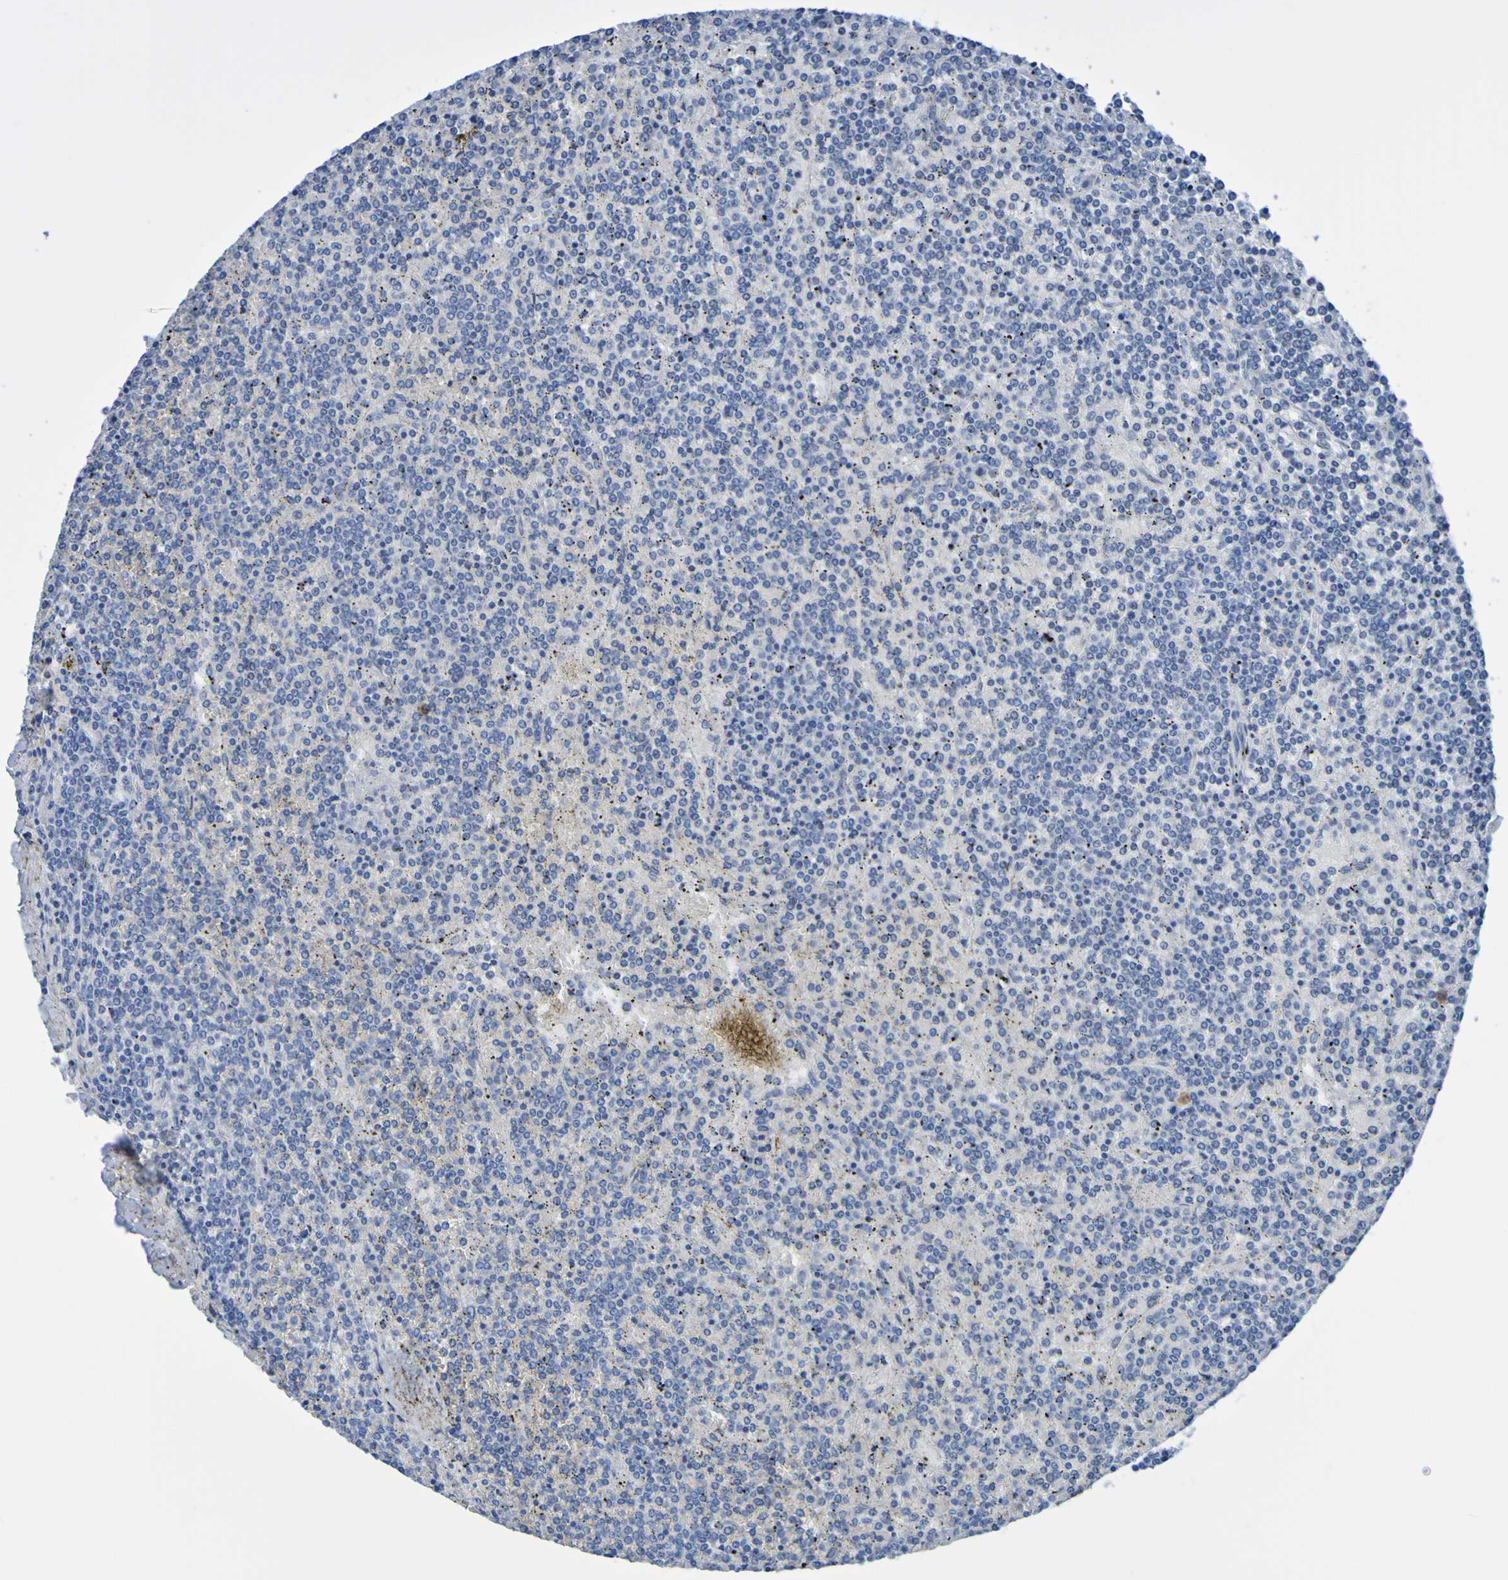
{"staining": {"intensity": "negative", "quantity": "none", "location": "none"}, "tissue": "lymphoma", "cell_type": "Tumor cells", "image_type": "cancer", "snomed": [{"axis": "morphology", "description": "Malignant lymphoma, non-Hodgkin's type, Low grade"}, {"axis": "topography", "description": "Spleen"}], "caption": "DAB (3,3'-diaminobenzidine) immunohistochemical staining of human lymphoma exhibits no significant staining in tumor cells. (DAB (3,3'-diaminobenzidine) immunohistochemistry (IHC) with hematoxylin counter stain).", "gene": "DPEP1", "patient": {"sex": "female", "age": 19}}